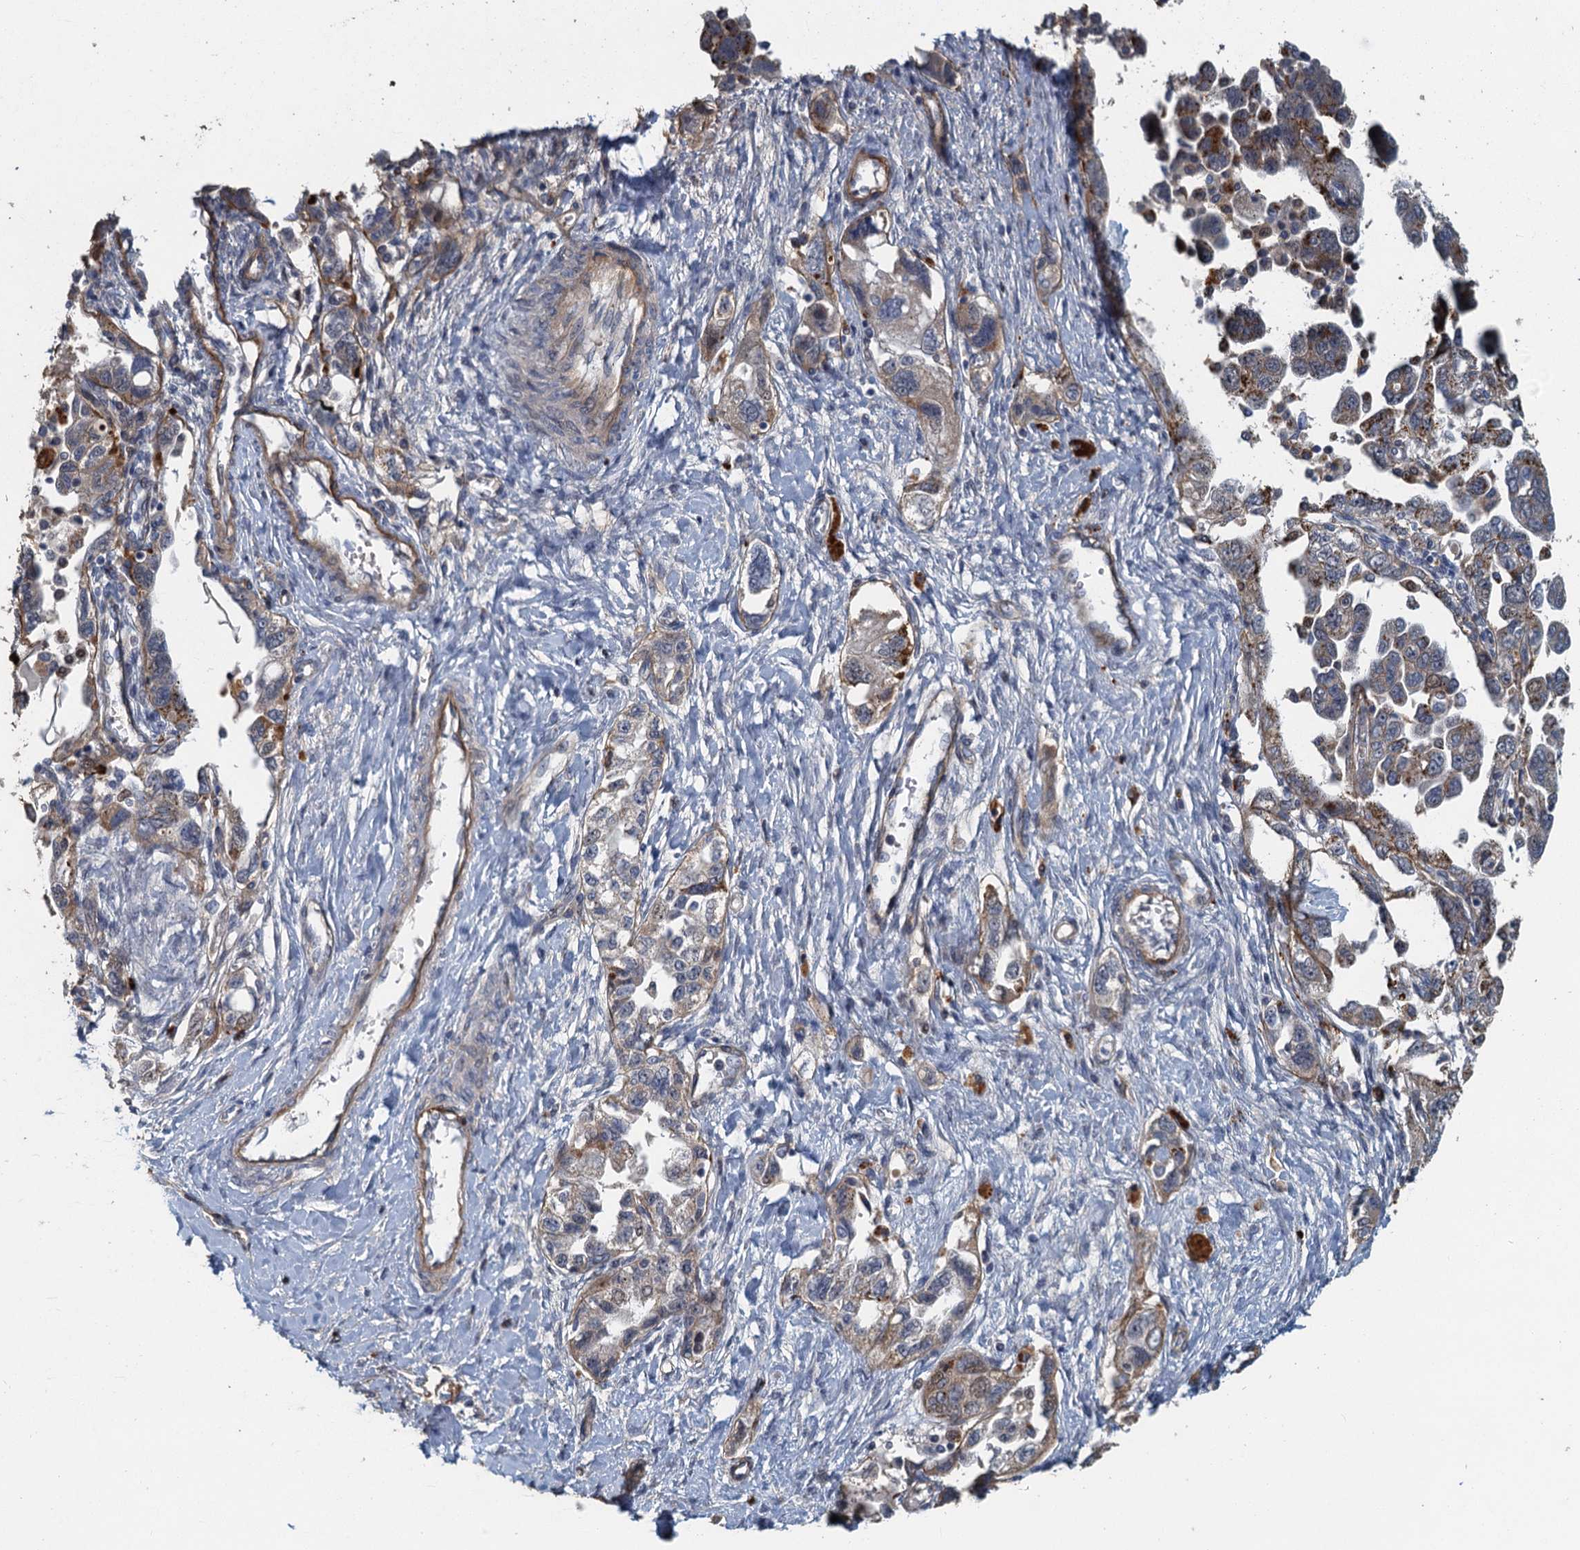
{"staining": {"intensity": "weak", "quantity": "25%-75%", "location": "cytoplasmic/membranous"}, "tissue": "ovarian cancer", "cell_type": "Tumor cells", "image_type": "cancer", "snomed": [{"axis": "morphology", "description": "Carcinoma, NOS"}, {"axis": "morphology", "description": "Cystadenocarcinoma, serous, NOS"}, {"axis": "topography", "description": "Ovary"}], "caption": "Carcinoma (ovarian) stained with immunohistochemistry (IHC) displays weak cytoplasmic/membranous expression in about 25%-75% of tumor cells. Nuclei are stained in blue.", "gene": "AGRN", "patient": {"sex": "female", "age": 69}}